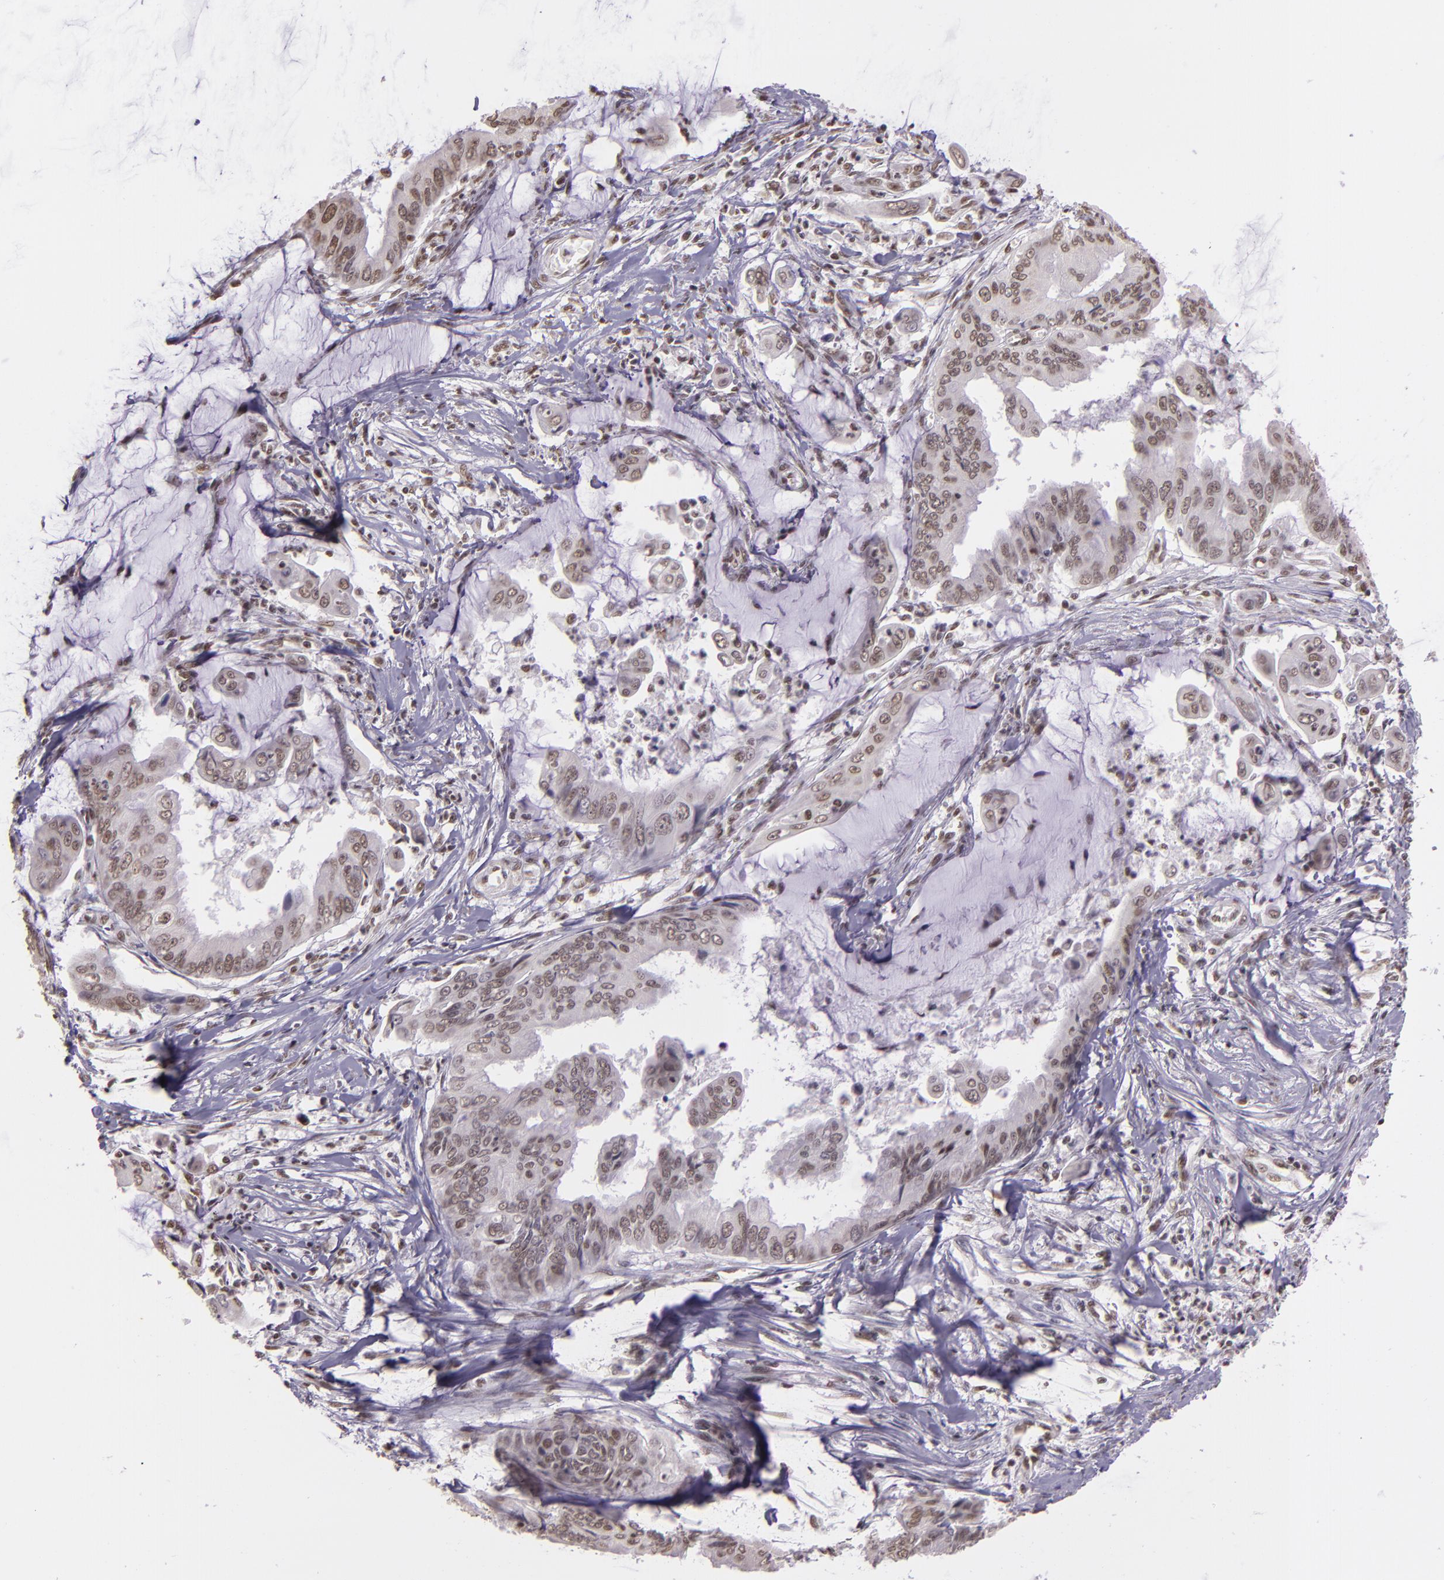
{"staining": {"intensity": "weak", "quantity": "25%-75%", "location": "nuclear"}, "tissue": "stomach cancer", "cell_type": "Tumor cells", "image_type": "cancer", "snomed": [{"axis": "morphology", "description": "Adenocarcinoma, NOS"}, {"axis": "topography", "description": "Stomach, upper"}], "caption": "Human stomach cancer (adenocarcinoma) stained with a protein marker demonstrates weak staining in tumor cells.", "gene": "USF1", "patient": {"sex": "male", "age": 80}}